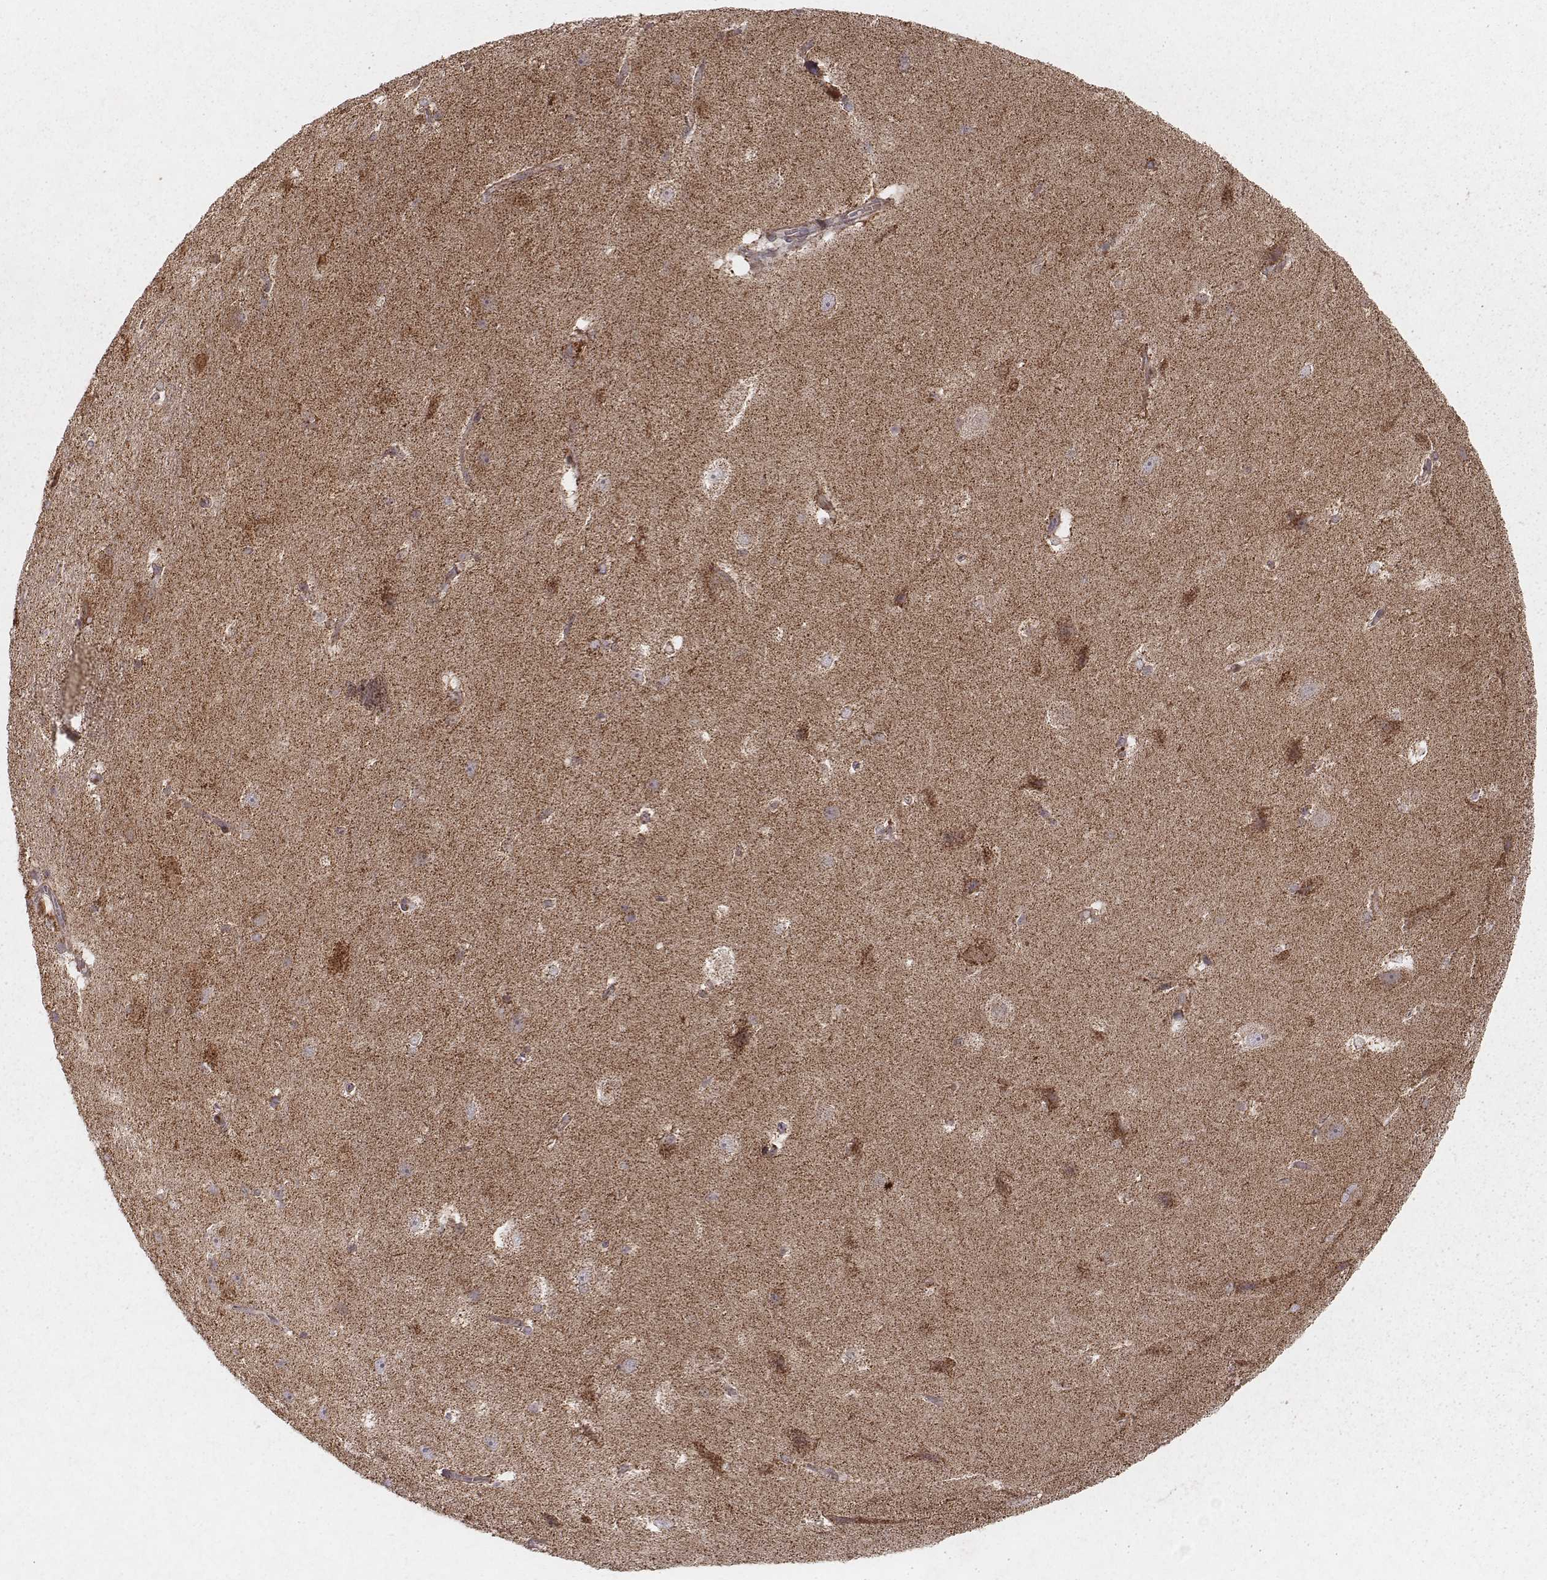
{"staining": {"intensity": "weak", "quantity": "25%-75%", "location": "cytoplasmic/membranous"}, "tissue": "hippocampus", "cell_type": "Glial cells", "image_type": "normal", "snomed": [{"axis": "morphology", "description": "Normal tissue, NOS"}, {"axis": "topography", "description": "Cerebral cortex"}, {"axis": "topography", "description": "Hippocampus"}], "caption": "High-magnification brightfield microscopy of unremarkable hippocampus stained with DAB (brown) and counterstained with hematoxylin (blue). glial cells exhibit weak cytoplasmic/membranous staining is seen in about25%-75% of cells. (Brightfield microscopy of DAB IHC at high magnification).", "gene": "NDUFA7", "patient": {"sex": "female", "age": 19}}